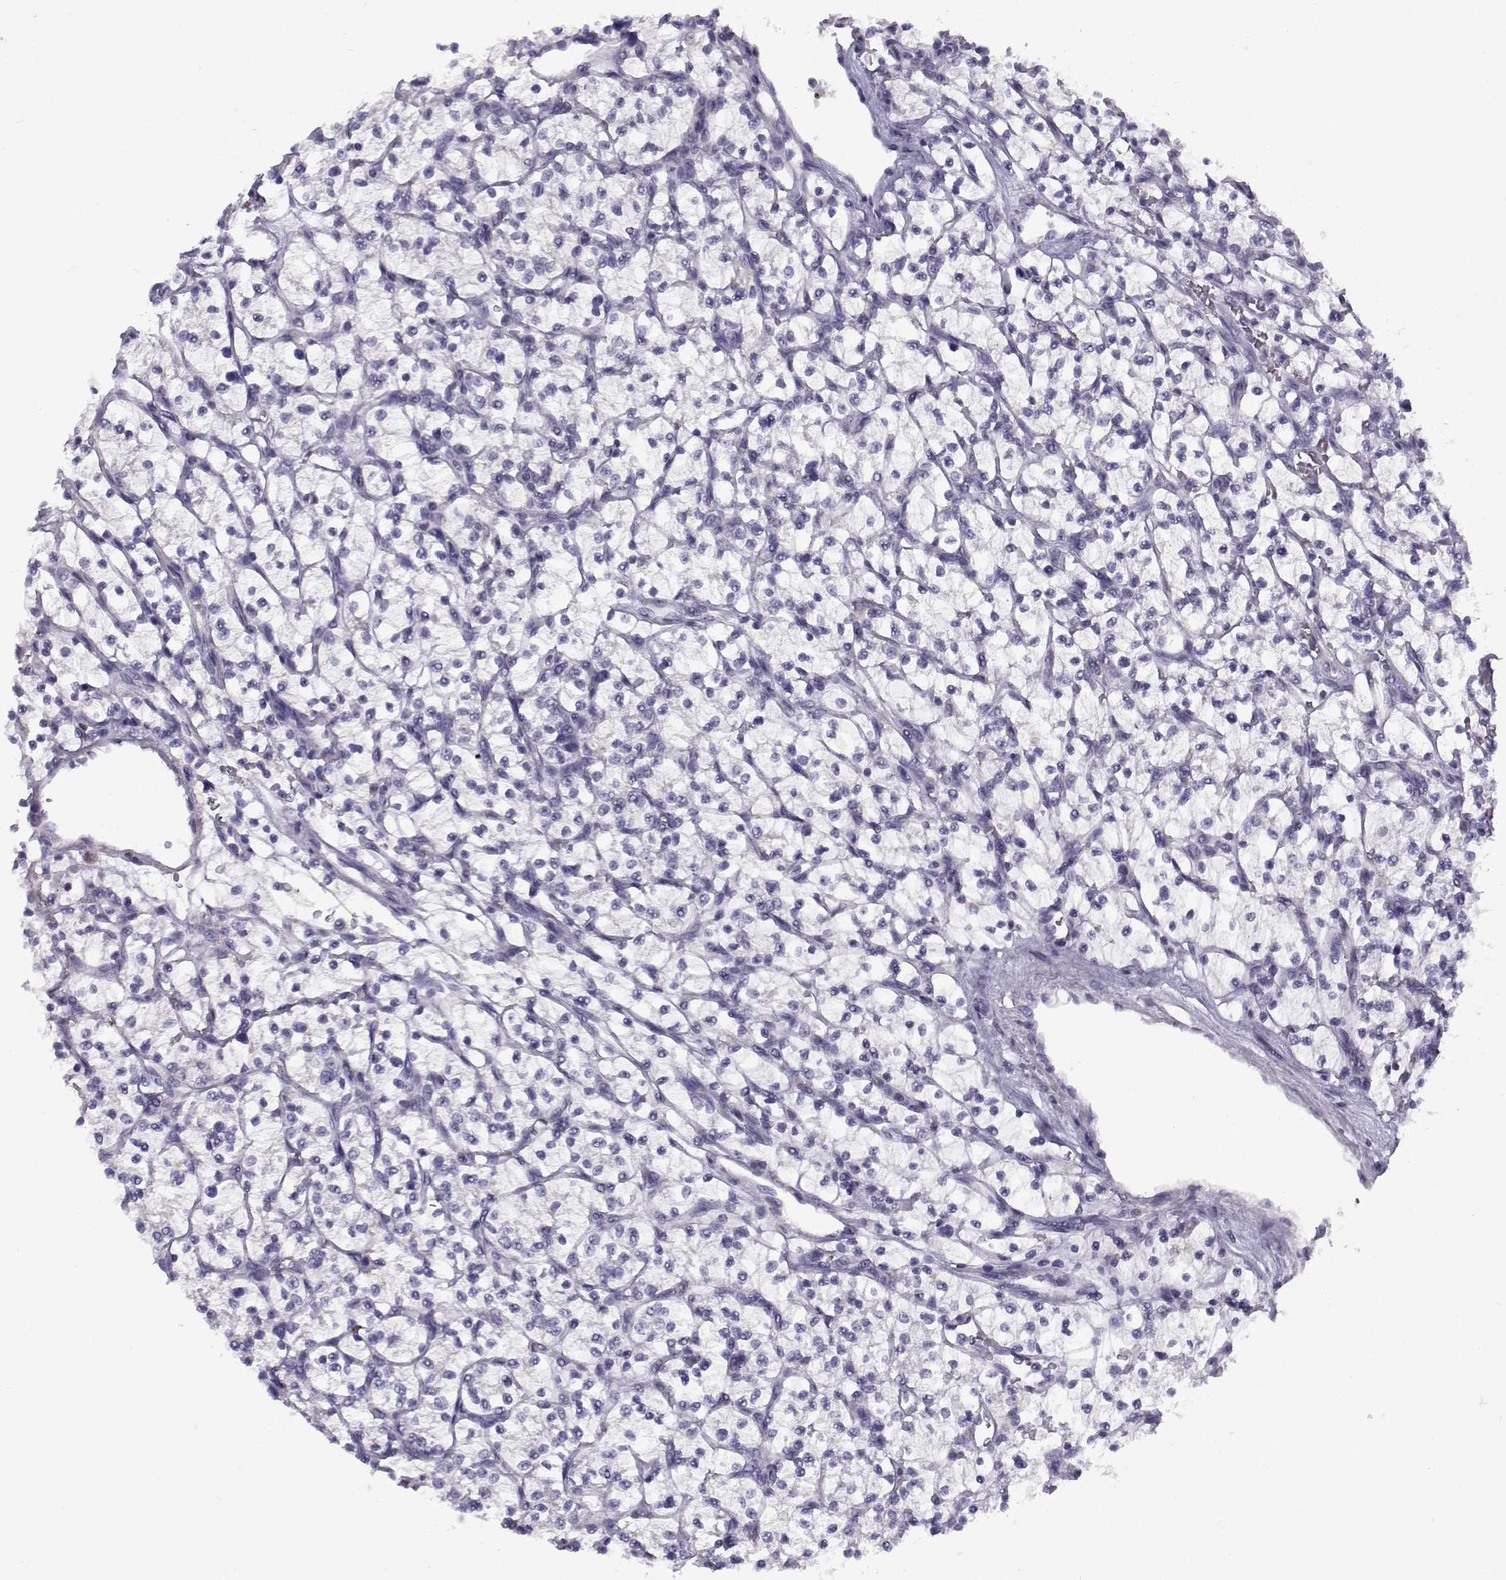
{"staining": {"intensity": "negative", "quantity": "none", "location": "none"}, "tissue": "renal cancer", "cell_type": "Tumor cells", "image_type": "cancer", "snomed": [{"axis": "morphology", "description": "Adenocarcinoma, NOS"}, {"axis": "topography", "description": "Kidney"}], "caption": "Immunohistochemical staining of adenocarcinoma (renal) demonstrates no significant staining in tumor cells. Nuclei are stained in blue.", "gene": "FAM166A", "patient": {"sex": "female", "age": 64}}